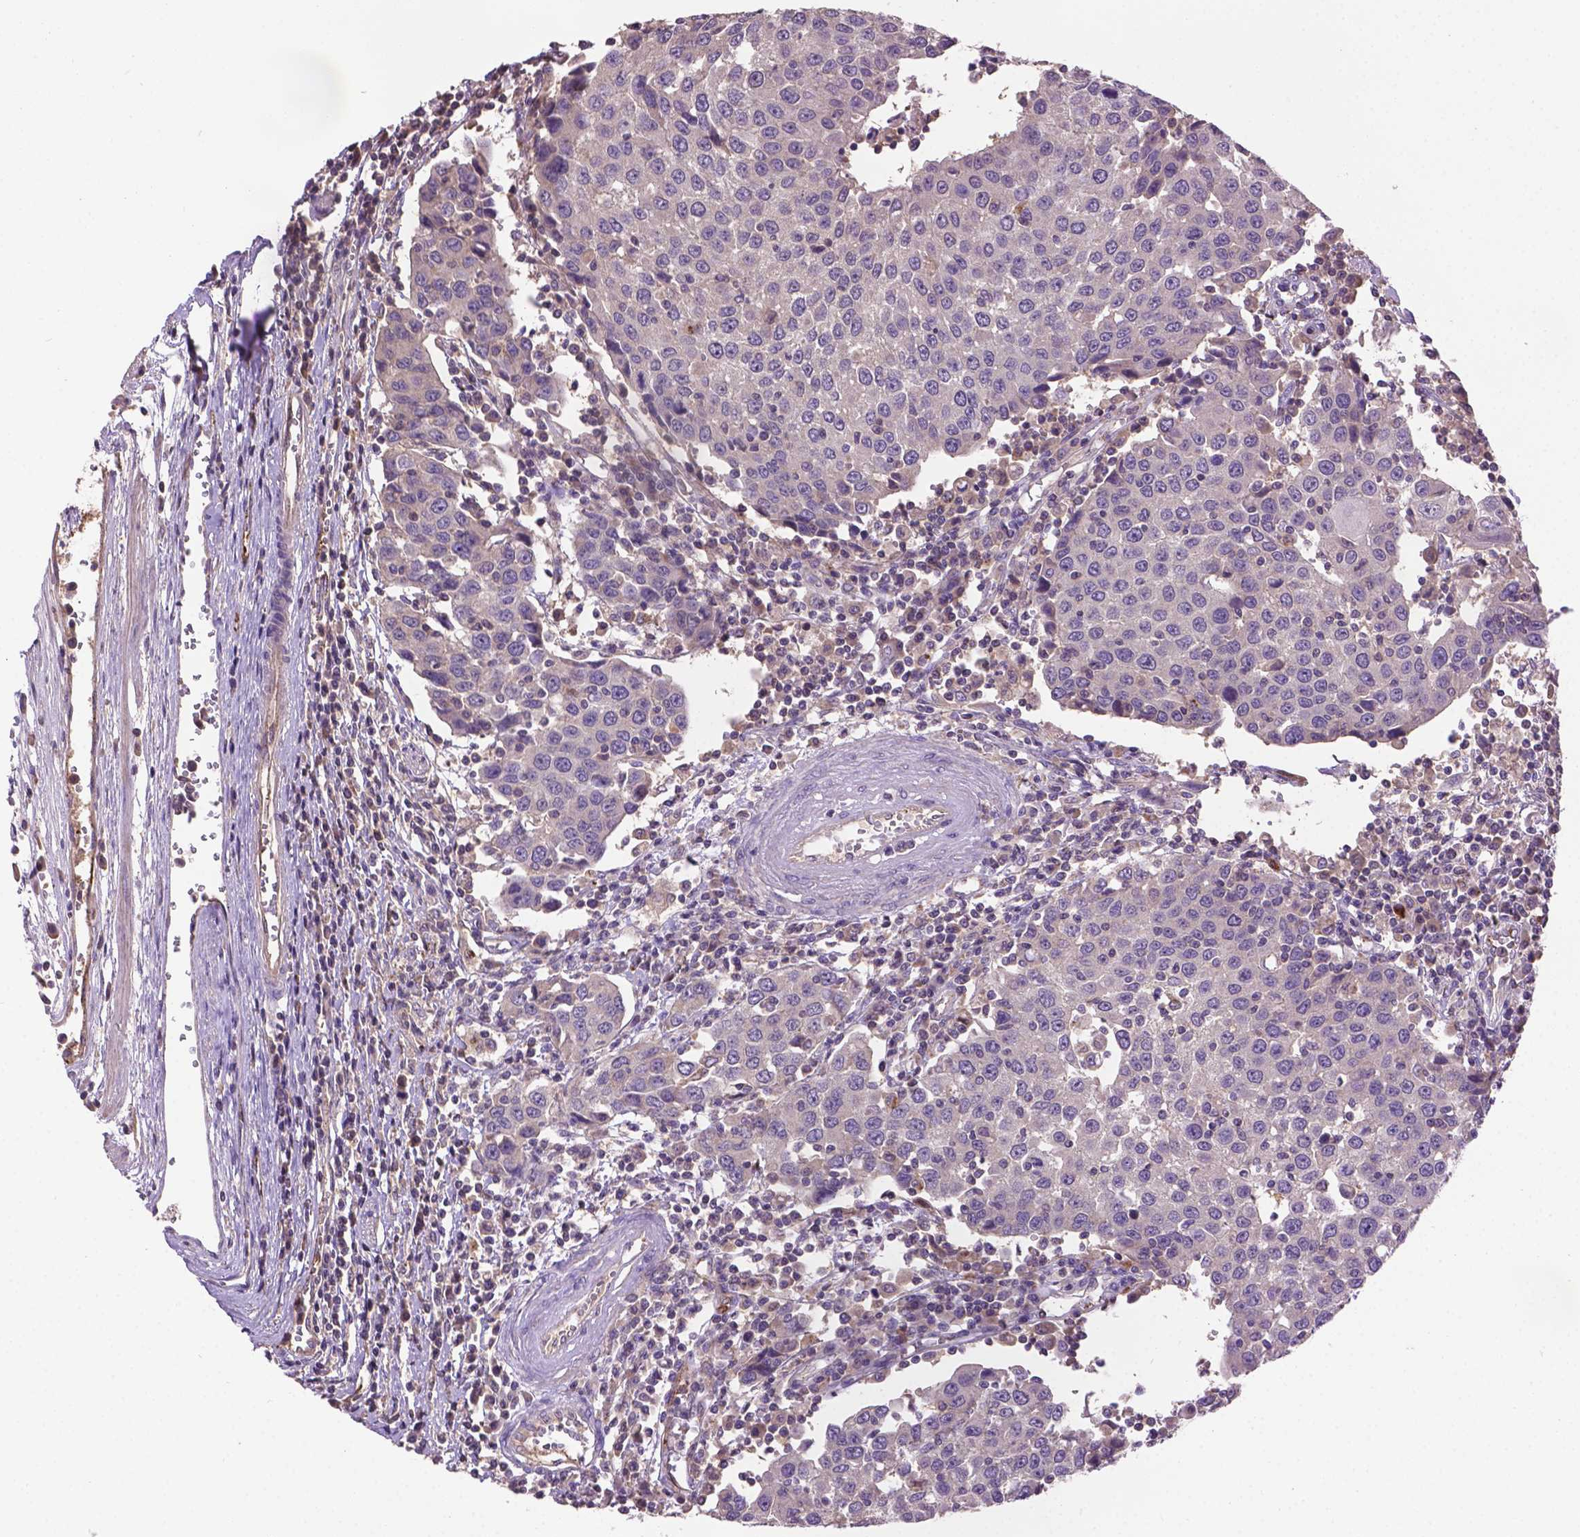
{"staining": {"intensity": "negative", "quantity": "none", "location": "none"}, "tissue": "urothelial cancer", "cell_type": "Tumor cells", "image_type": "cancer", "snomed": [{"axis": "morphology", "description": "Urothelial carcinoma, High grade"}, {"axis": "topography", "description": "Urinary bladder"}], "caption": "There is no significant staining in tumor cells of urothelial cancer. (Stains: DAB IHC with hematoxylin counter stain, Microscopy: brightfield microscopy at high magnification).", "gene": "ZNF337", "patient": {"sex": "female", "age": 85}}